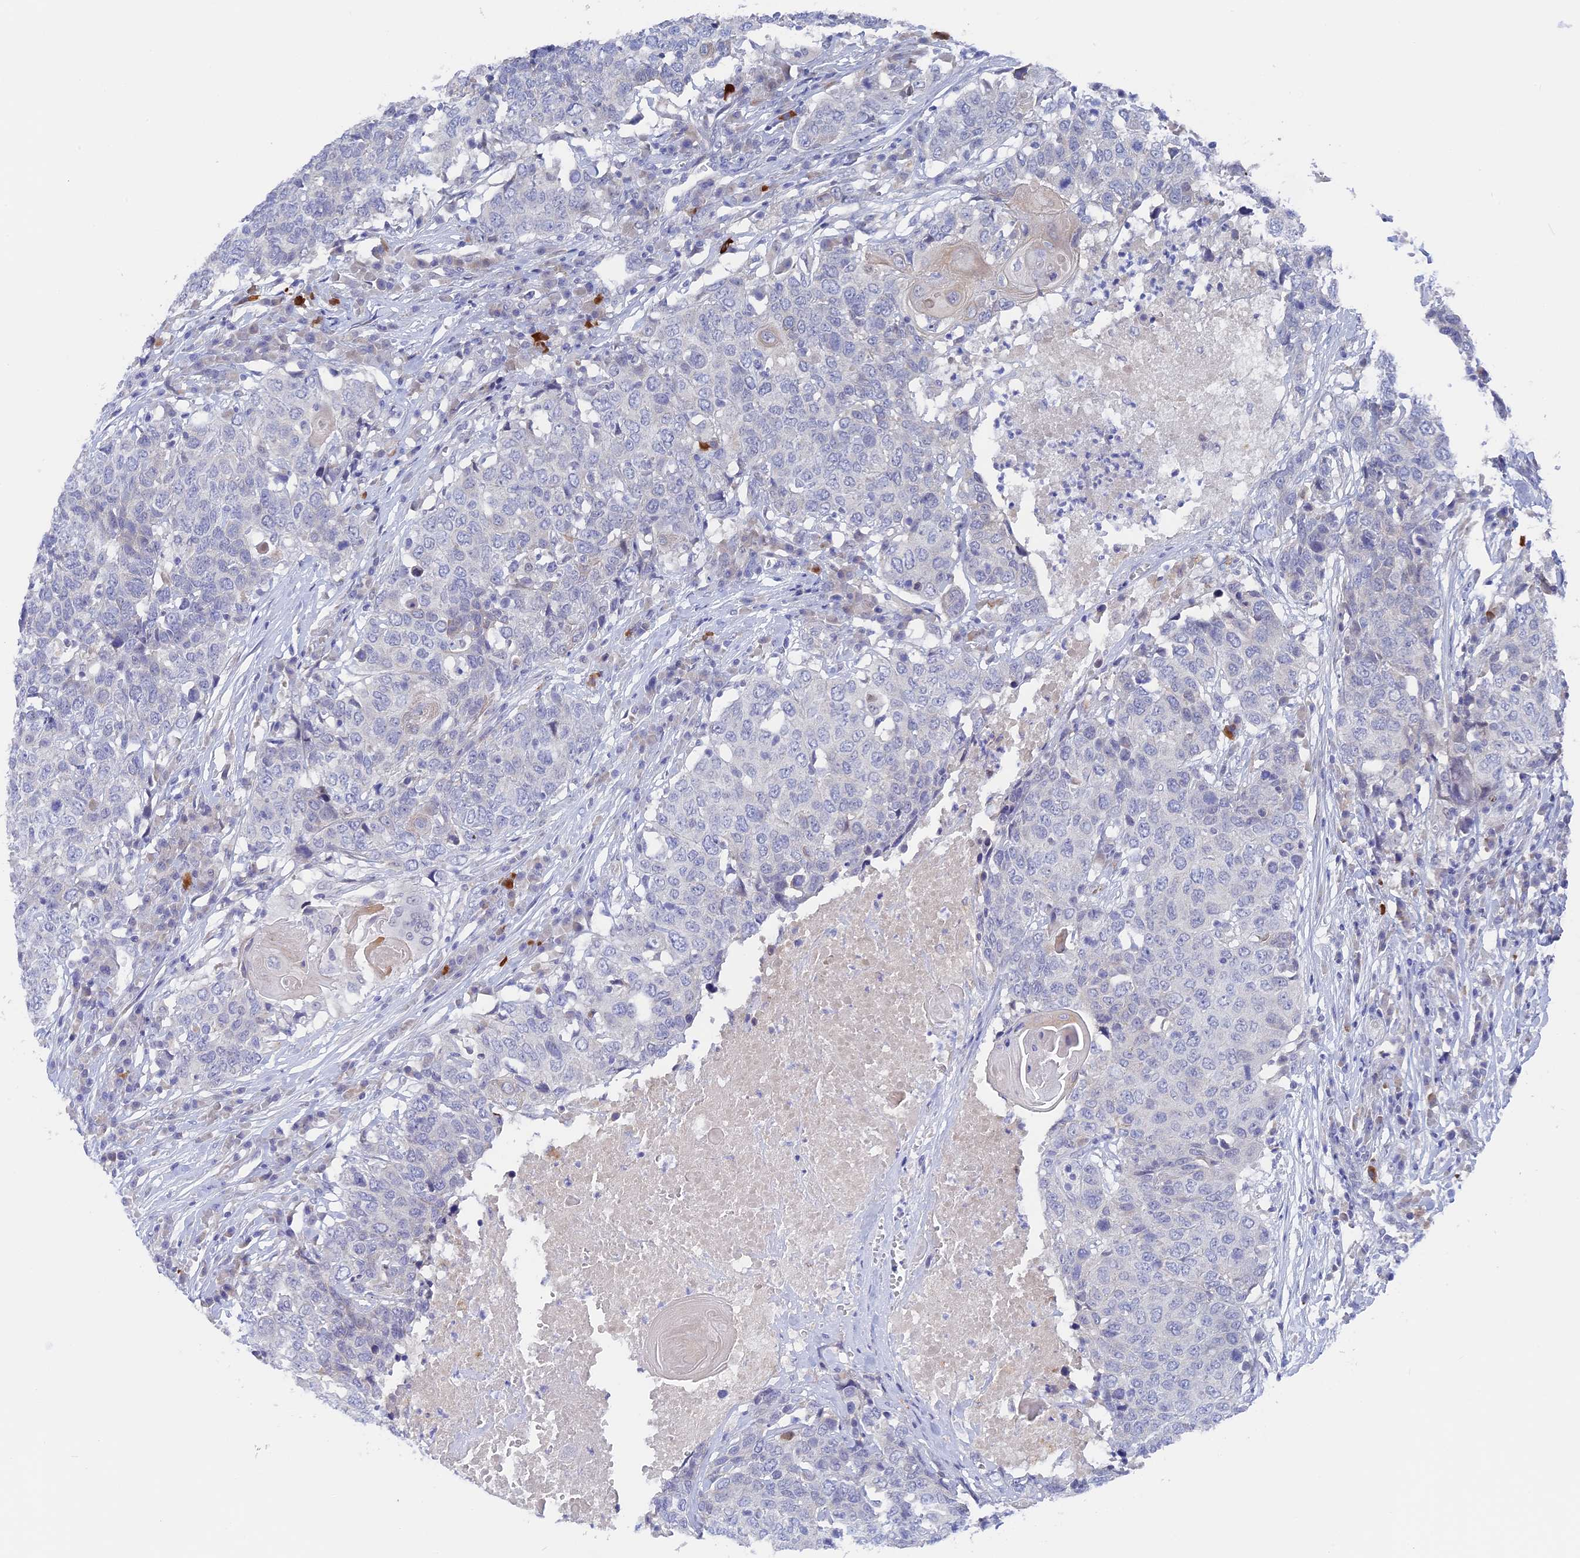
{"staining": {"intensity": "negative", "quantity": "none", "location": "none"}, "tissue": "head and neck cancer", "cell_type": "Tumor cells", "image_type": "cancer", "snomed": [{"axis": "morphology", "description": "Squamous cell carcinoma, NOS"}, {"axis": "topography", "description": "Head-Neck"}], "caption": "High magnification brightfield microscopy of head and neck squamous cell carcinoma stained with DAB (3,3'-diaminobenzidine) (brown) and counterstained with hematoxylin (blue): tumor cells show no significant staining.", "gene": "DACT3", "patient": {"sex": "male", "age": 66}}